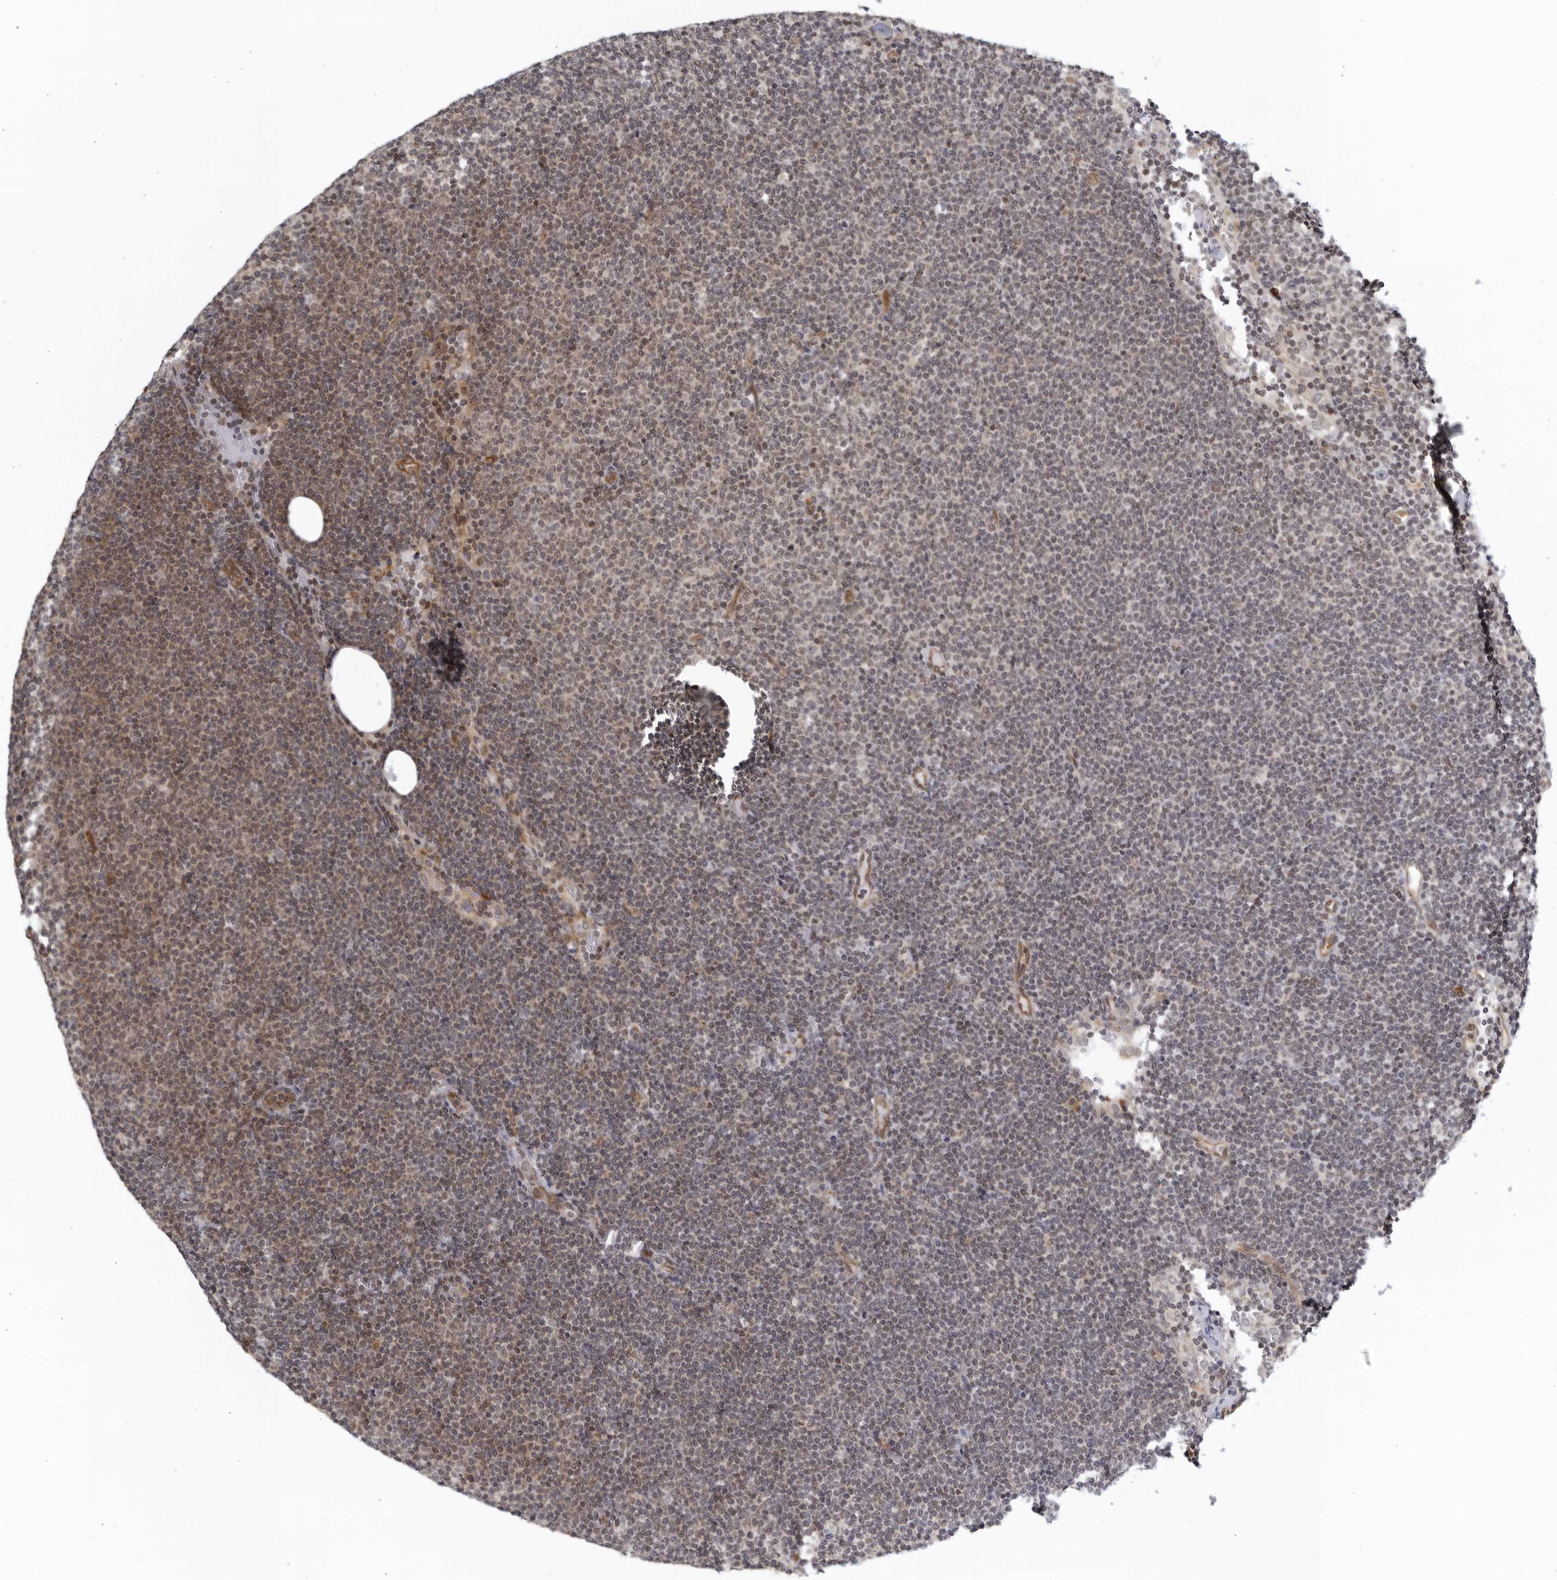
{"staining": {"intensity": "weak", "quantity": "25%-75%", "location": "cytoplasmic/membranous,nuclear"}, "tissue": "lymphoma", "cell_type": "Tumor cells", "image_type": "cancer", "snomed": [{"axis": "morphology", "description": "Malignant lymphoma, non-Hodgkin's type, Low grade"}, {"axis": "topography", "description": "Lymph node"}], "caption": "Protein analysis of lymphoma tissue displays weak cytoplasmic/membranous and nuclear positivity in approximately 25%-75% of tumor cells. (Stains: DAB (3,3'-diaminobenzidine) in brown, nuclei in blue, Microscopy: brightfield microscopy at high magnification).", "gene": "SERTAD4", "patient": {"sex": "female", "age": 53}}